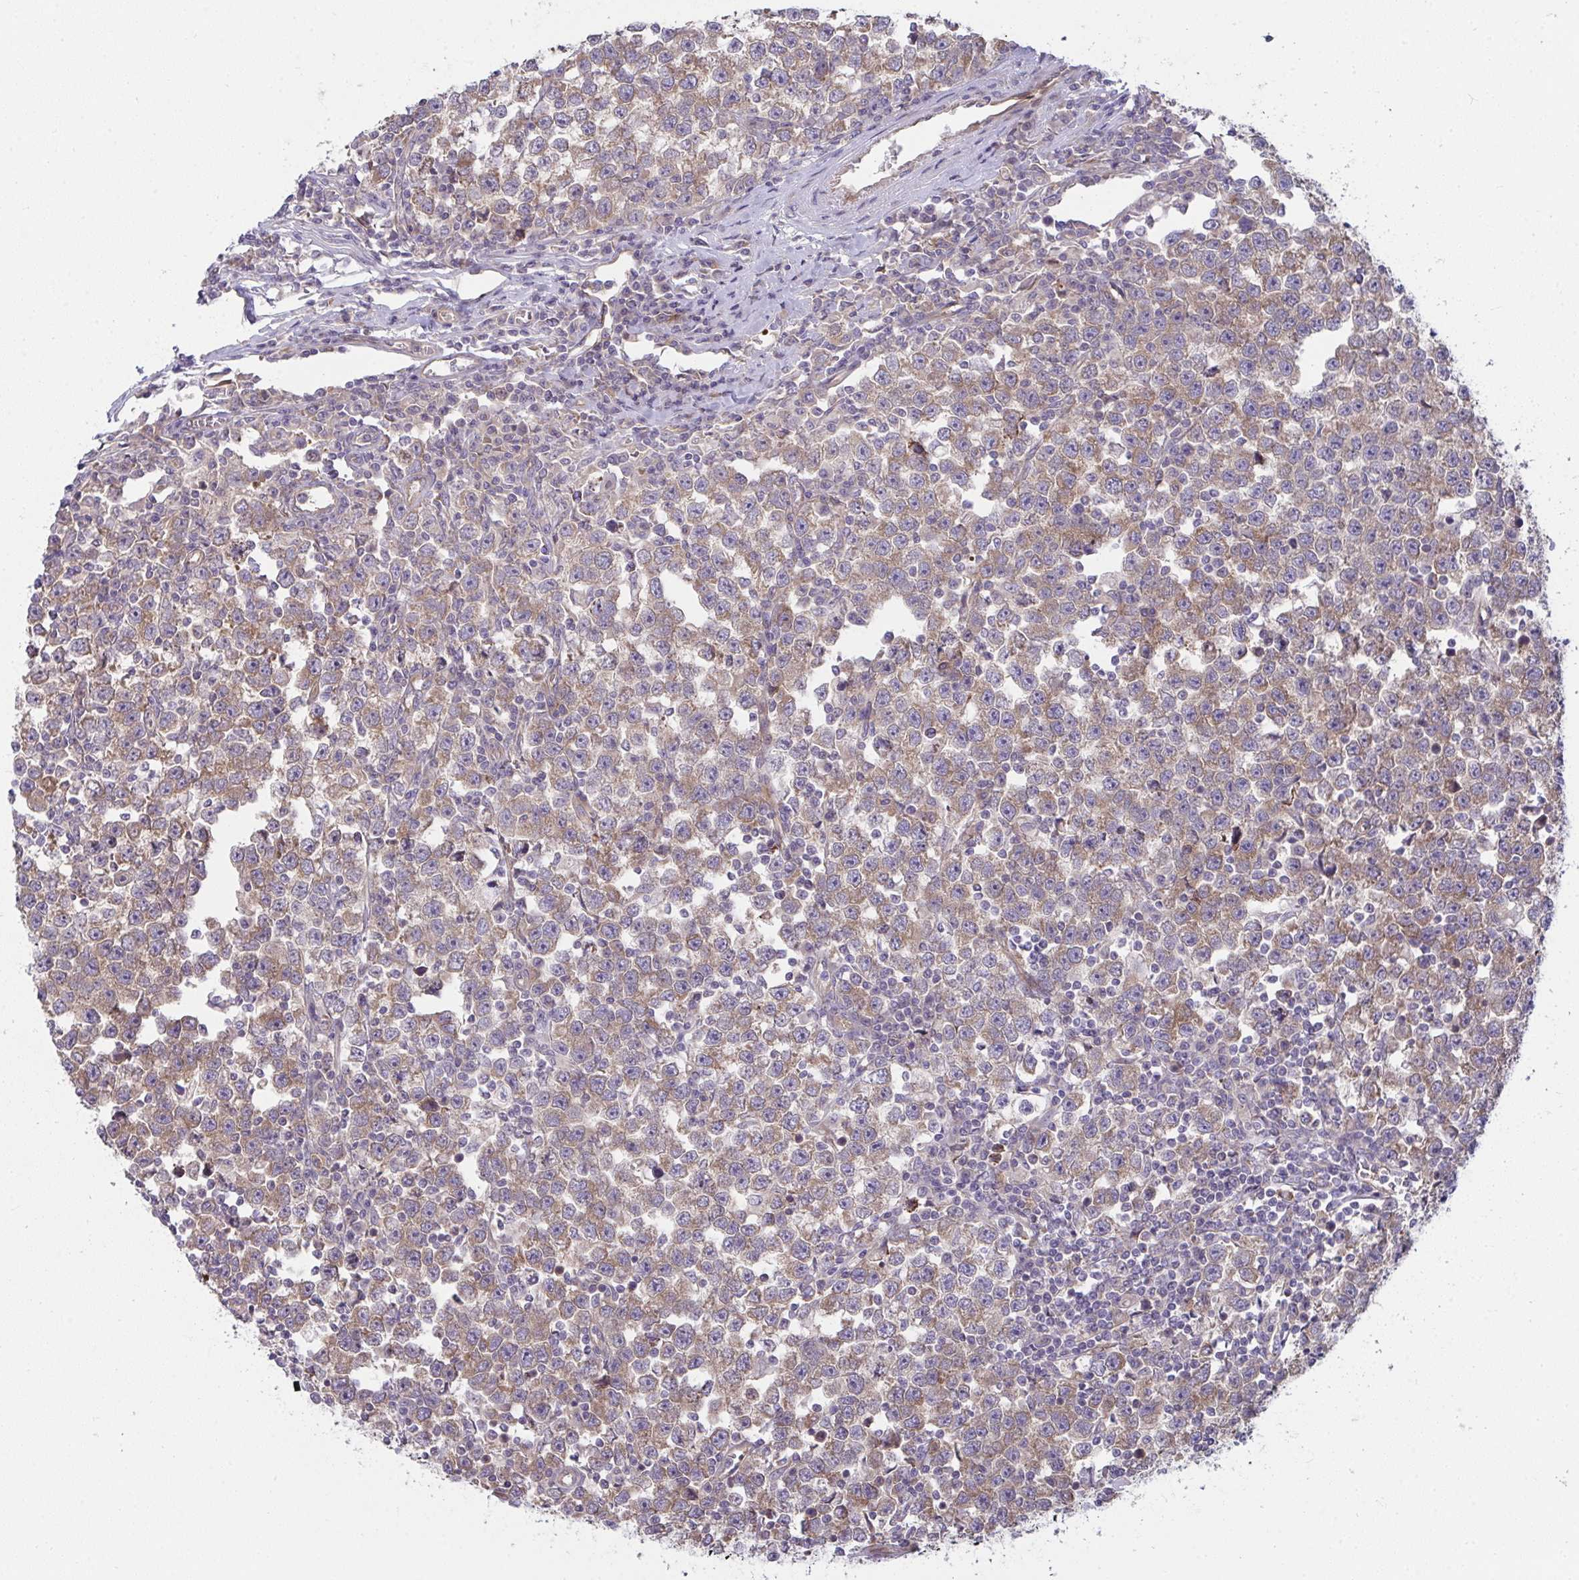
{"staining": {"intensity": "moderate", "quantity": ">75%", "location": "cytoplasmic/membranous"}, "tissue": "testis cancer", "cell_type": "Tumor cells", "image_type": "cancer", "snomed": [{"axis": "morphology", "description": "Seminoma, NOS"}, {"axis": "topography", "description": "Testis"}], "caption": "A medium amount of moderate cytoplasmic/membranous expression is appreciated in approximately >75% of tumor cells in testis cancer (seminoma) tissue.", "gene": "CASP9", "patient": {"sex": "male", "age": 43}}